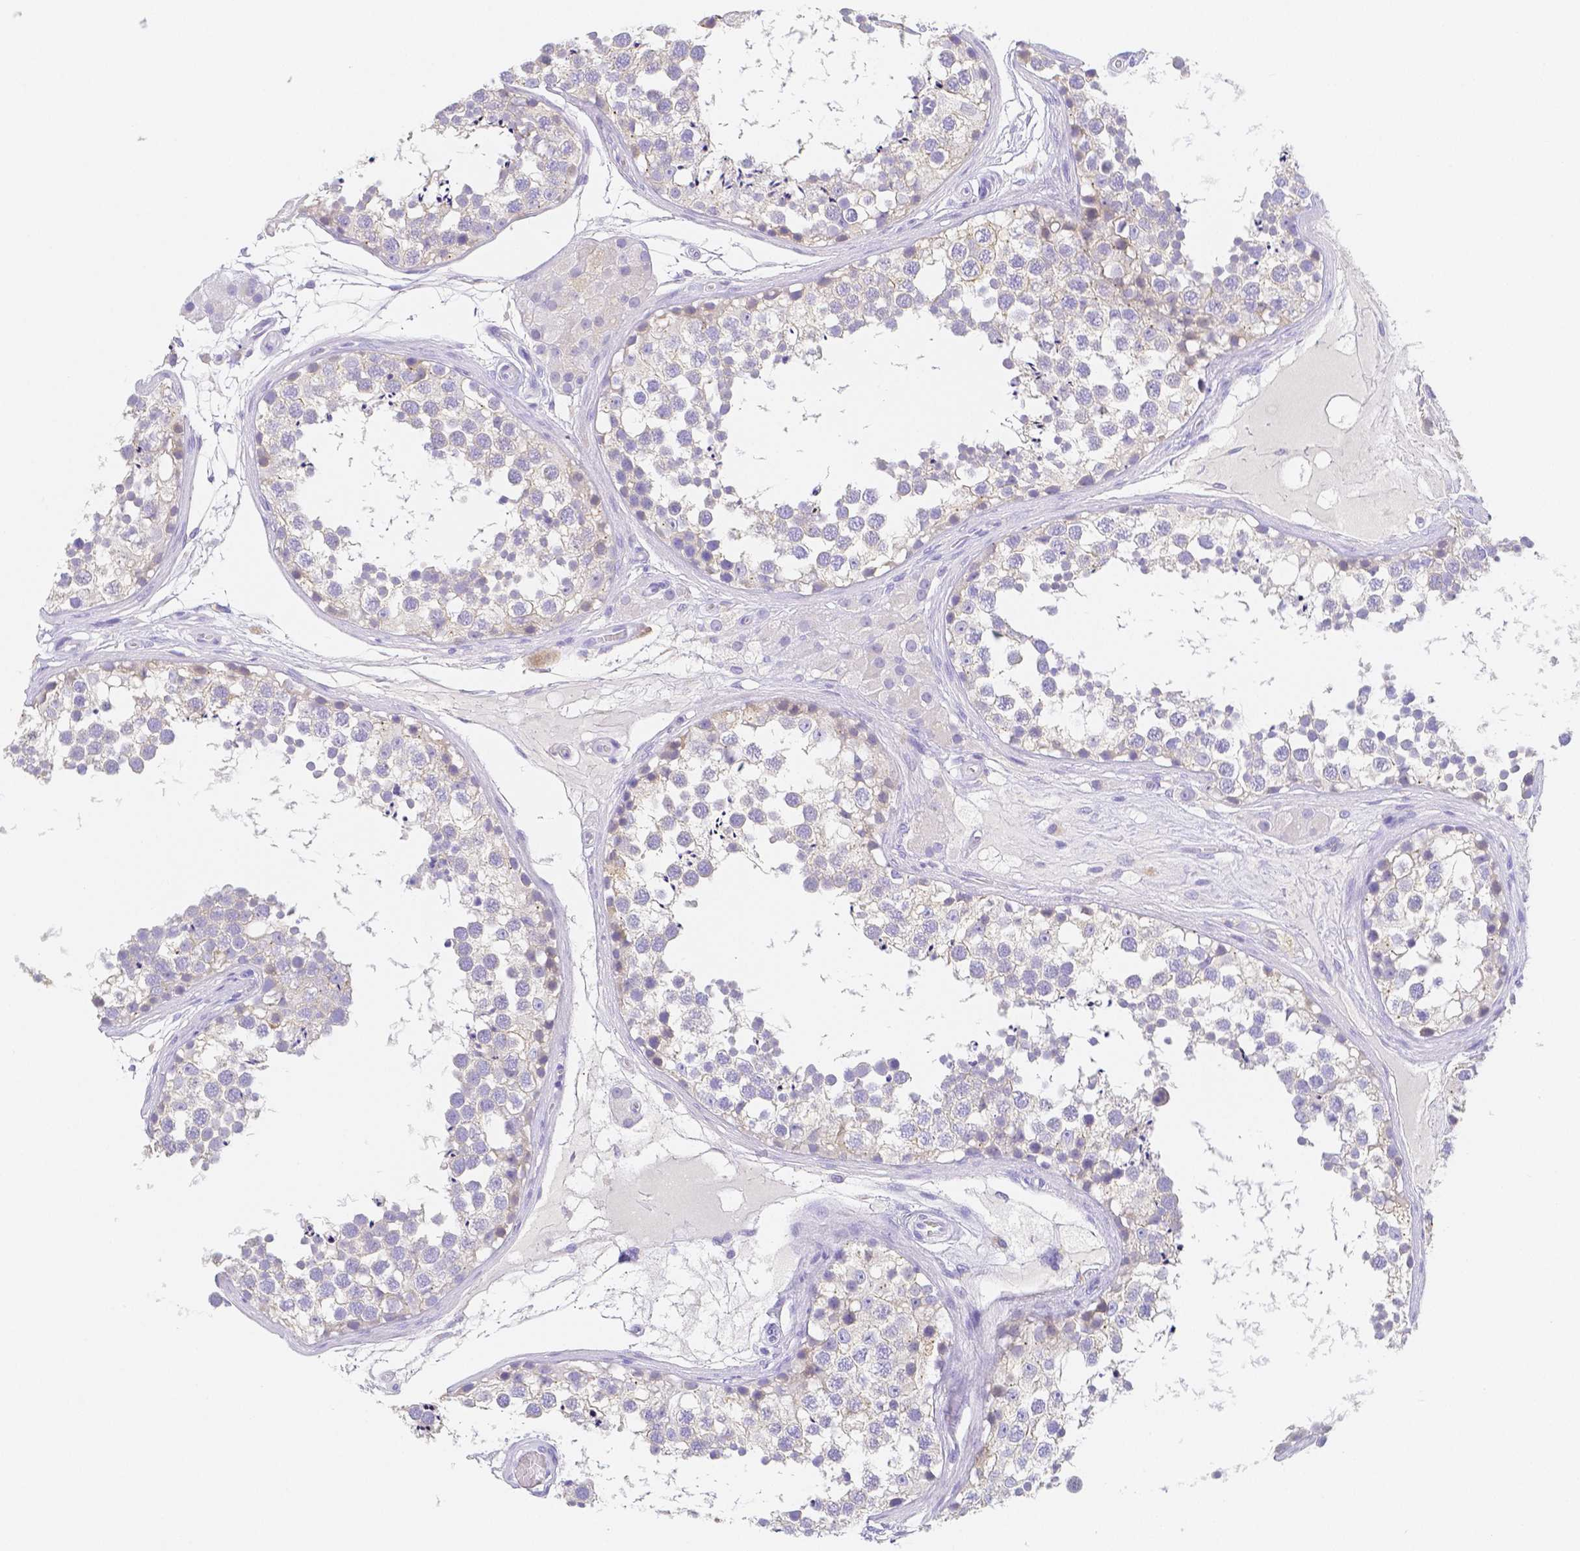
{"staining": {"intensity": "negative", "quantity": "none", "location": "none"}, "tissue": "testis", "cell_type": "Cells in seminiferous ducts", "image_type": "normal", "snomed": [{"axis": "morphology", "description": "Normal tissue, NOS"}, {"axis": "morphology", "description": "Seminoma, NOS"}, {"axis": "topography", "description": "Testis"}], "caption": "This is a image of immunohistochemistry staining of unremarkable testis, which shows no expression in cells in seminiferous ducts.", "gene": "ZG16B", "patient": {"sex": "male", "age": 65}}